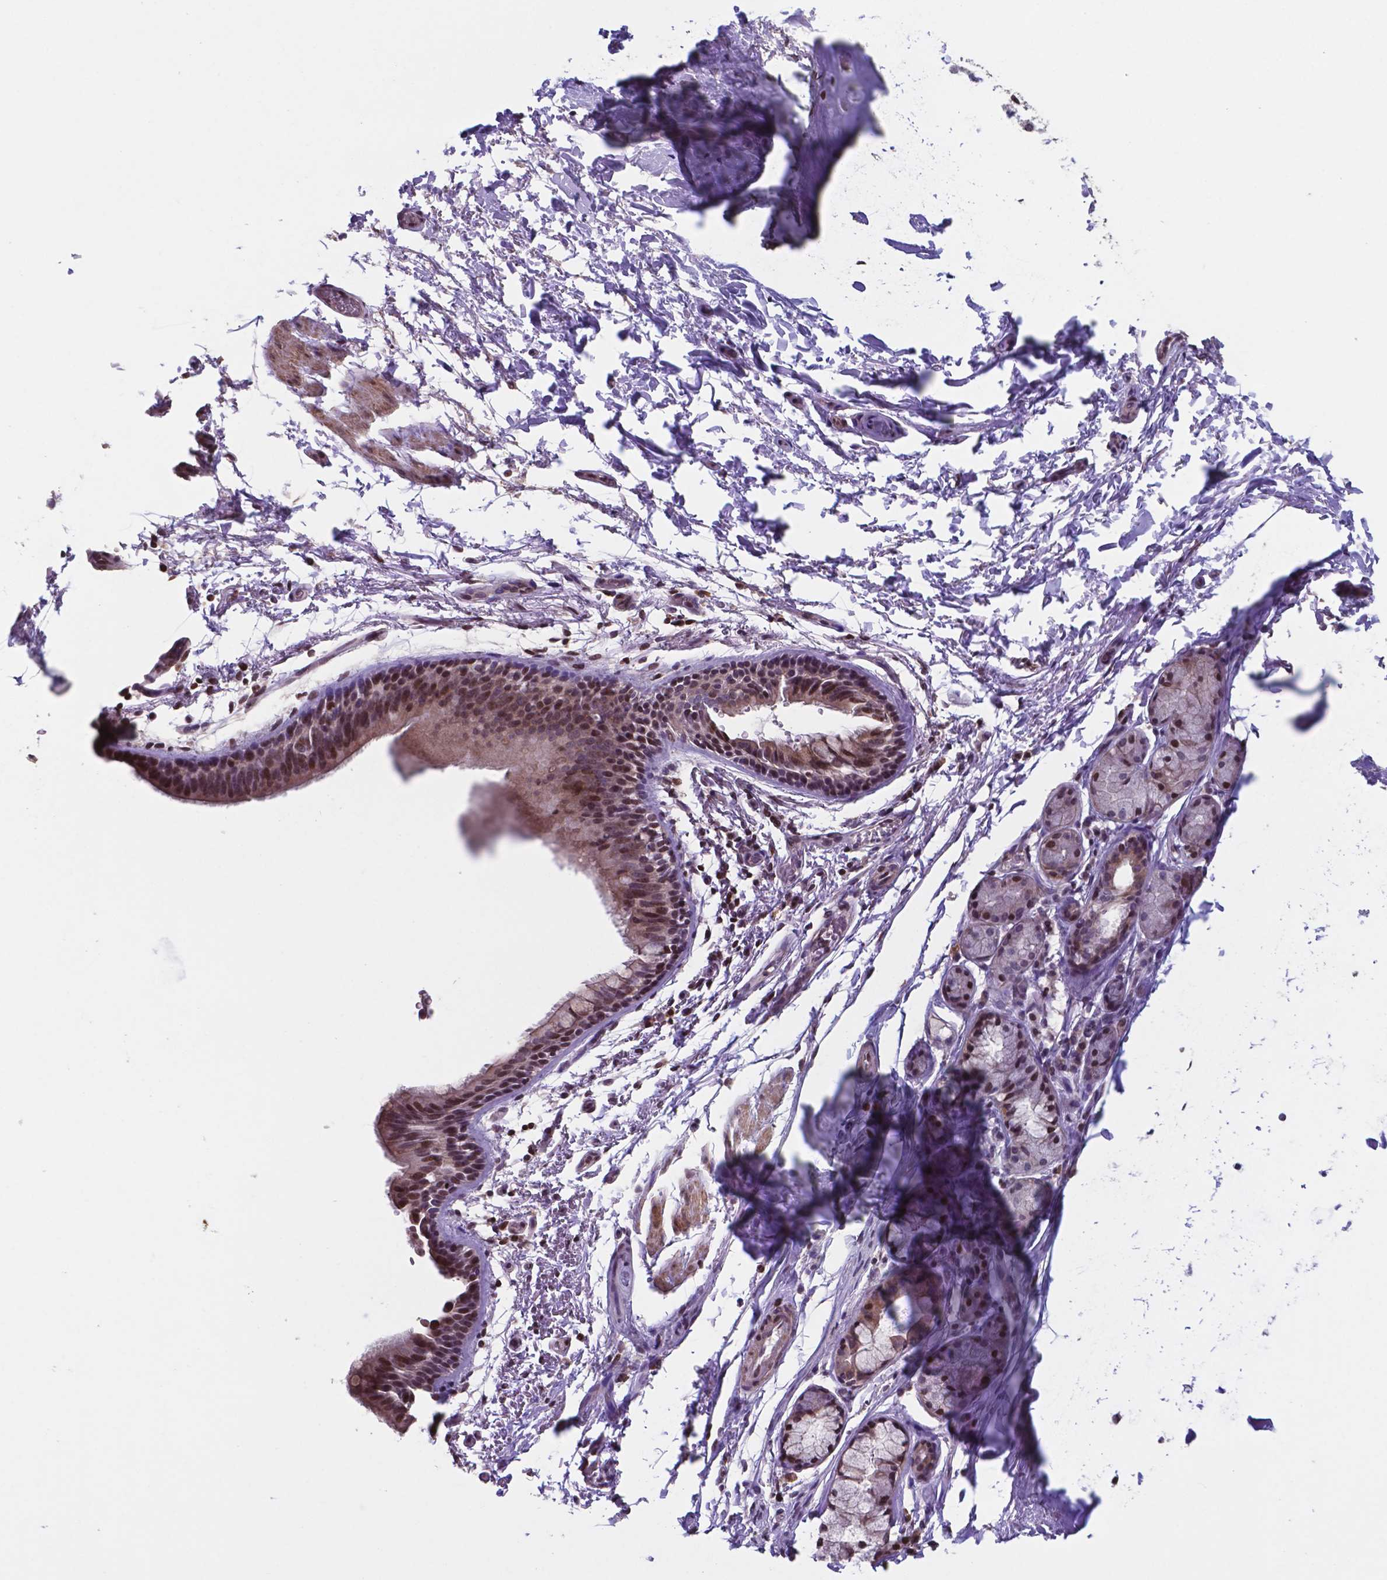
{"staining": {"intensity": "moderate", "quantity": ">75%", "location": "cytoplasmic/membranous,nuclear"}, "tissue": "bronchus", "cell_type": "Respiratory epithelial cells", "image_type": "normal", "snomed": [{"axis": "morphology", "description": "Normal tissue, NOS"}, {"axis": "topography", "description": "Lymph node"}, {"axis": "topography", "description": "Bronchus"}], "caption": "About >75% of respiratory epithelial cells in benign bronchus display moderate cytoplasmic/membranous,nuclear protein expression as visualized by brown immunohistochemical staining.", "gene": "MLC1", "patient": {"sex": "female", "age": 70}}